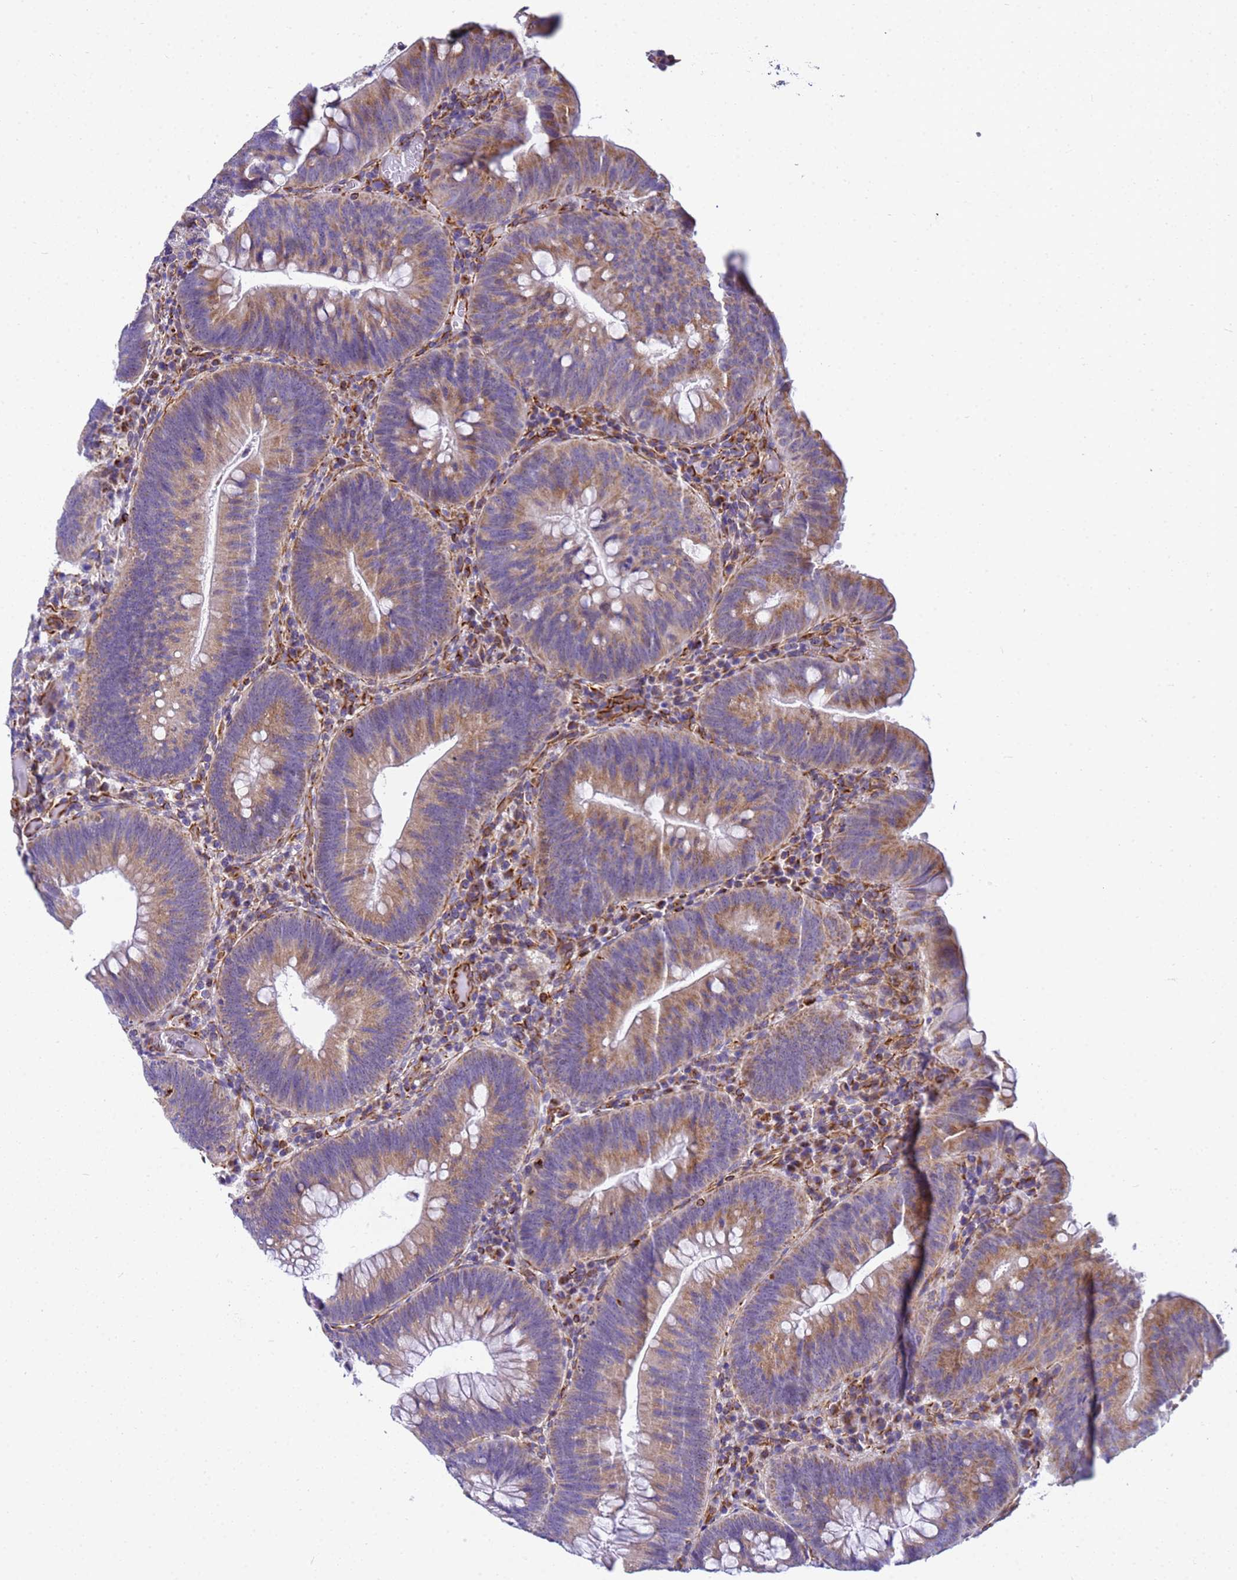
{"staining": {"intensity": "moderate", "quantity": ">75%", "location": "cytoplasmic/membranous"}, "tissue": "colorectal cancer", "cell_type": "Tumor cells", "image_type": "cancer", "snomed": [{"axis": "morphology", "description": "Adenocarcinoma, NOS"}, {"axis": "topography", "description": "Rectum"}], "caption": "Immunohistochemical staining of colorectal cancer displays moderate cytoplasmic/membranous protein staining in approximately >75% of tumor cells.", "gene": "UBXN2B", "patient": {"sex": "female", "age": 75}}